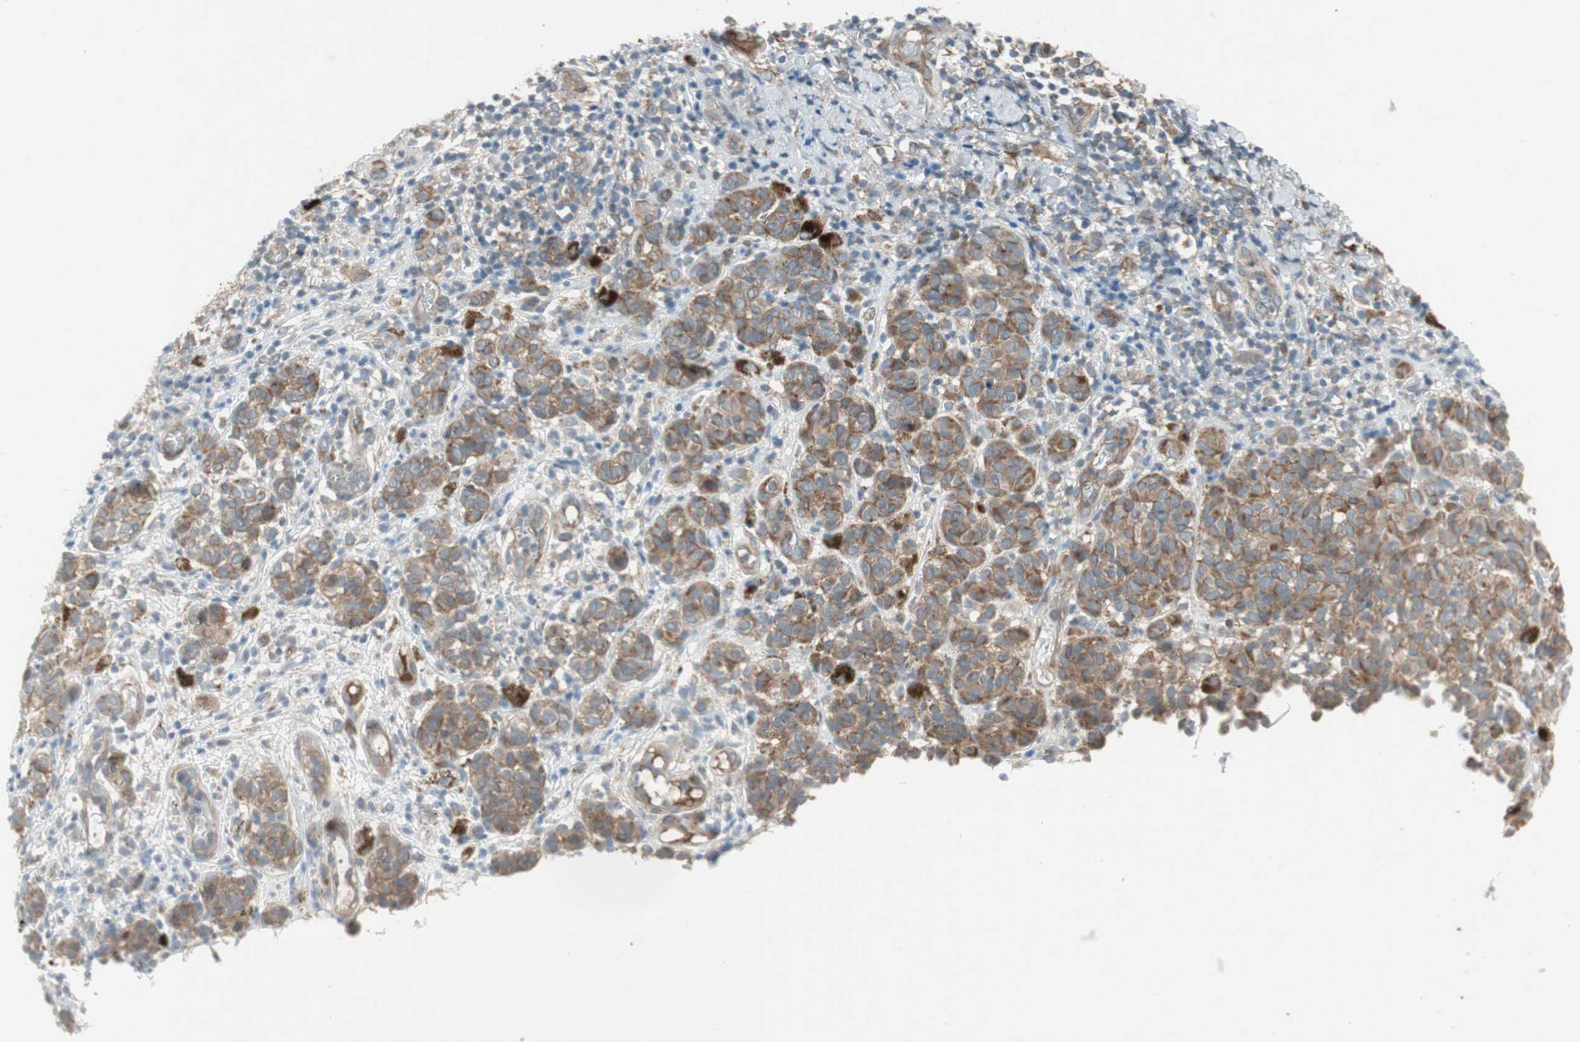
{"staining": {"intensity": "moderate", "quantity": ">75%", "location": "cytoplasmic/membranous"}, "tissue": "melanoma", "cell_type": "Tumor cells", "image_type": "cancer", "snomed": [{"axis": "morphology", "description": "Malignant melanoma, NOS"}, {"axis": "topography", "description": "Skin"}], "caption": "Protein staining demonstrates moderate cytoplasmic/membranous staining in about >75% of tumor cells in melanoma. Immunohistochemistry (ihc) stains the protein of interest in brown and the nuclei are stained blue.", "gene": "PANK2", "patient": {"sex": "male", "age": 64}}